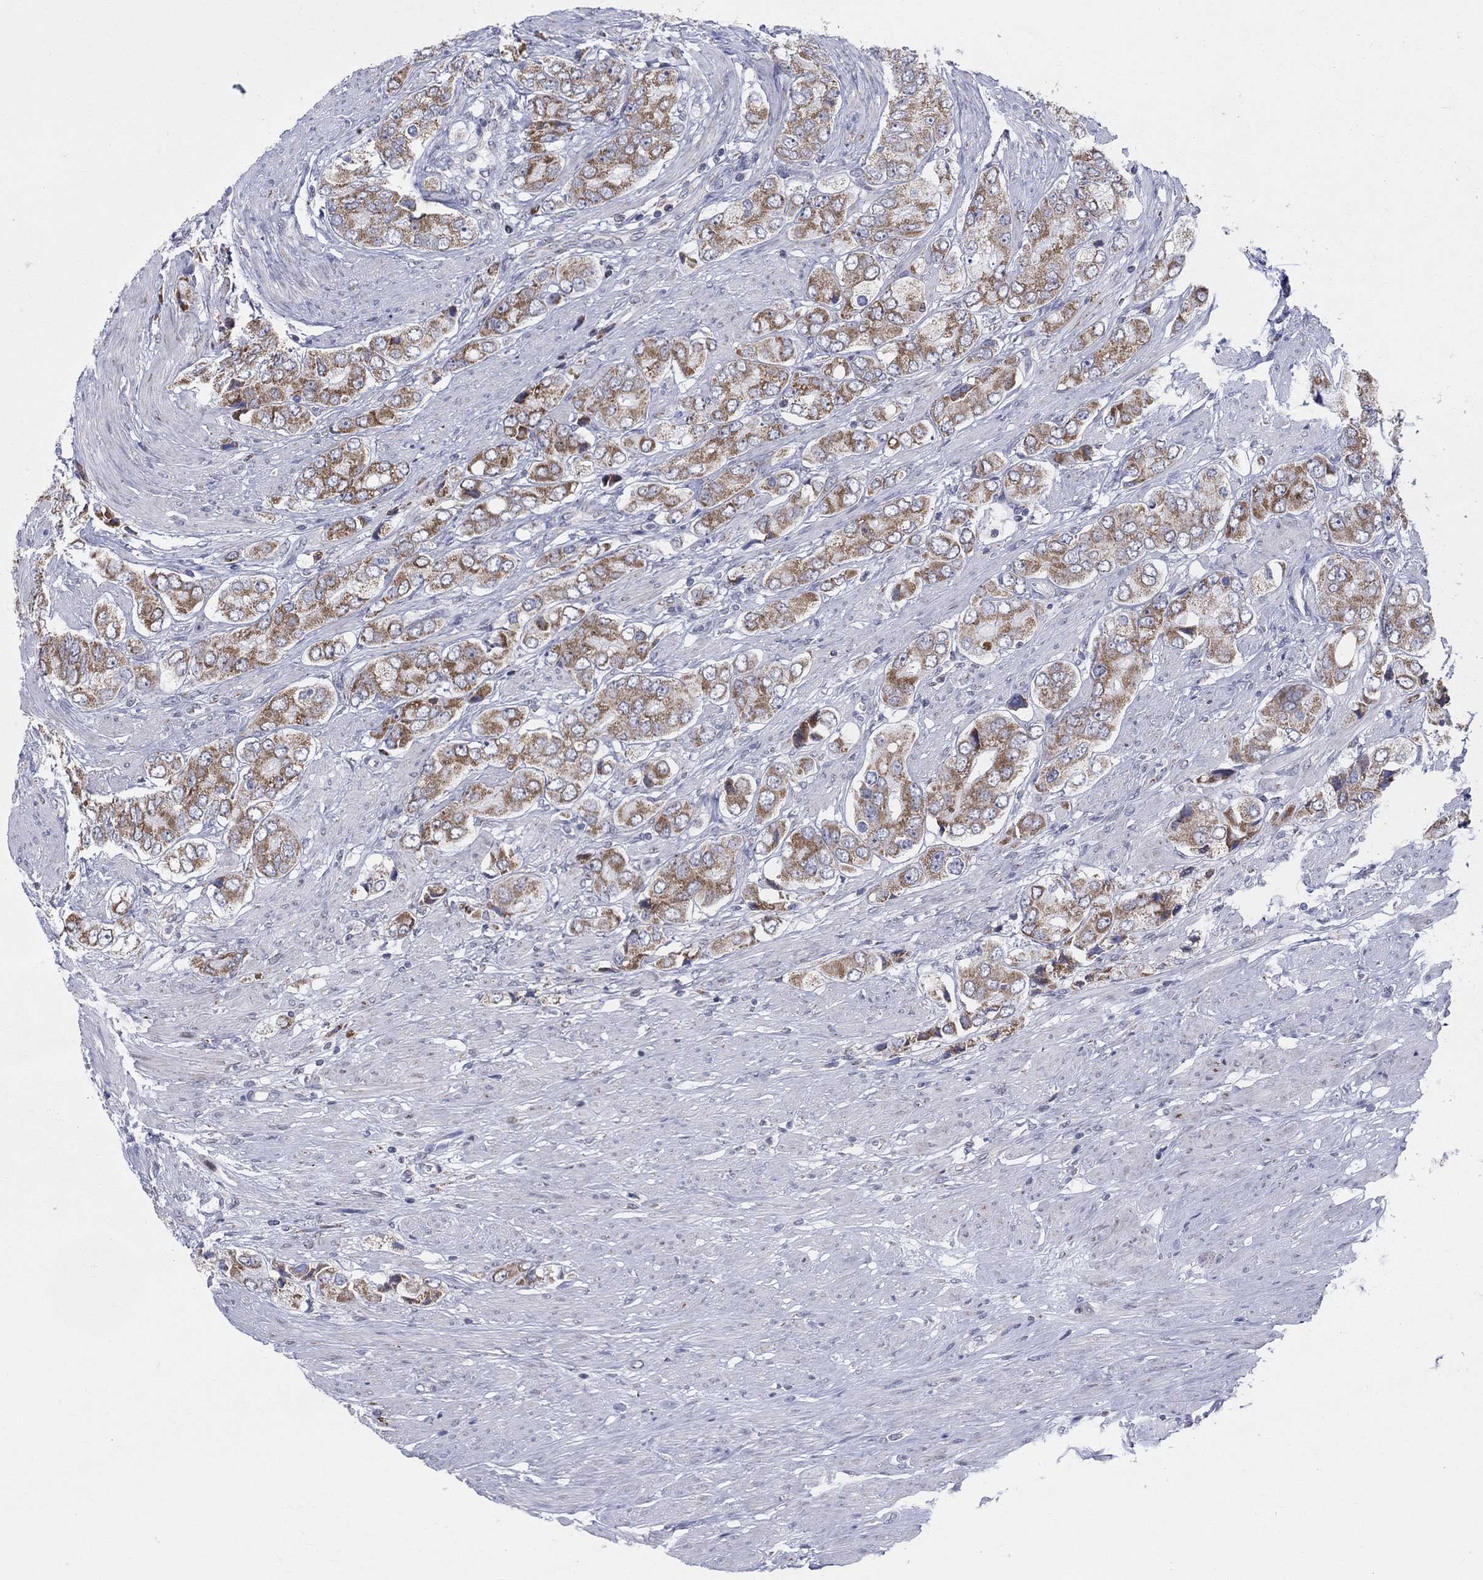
{"staining": {"intensity": "moderate", "quantity": ">75%", "location": "cytoplasmic/membranous"}, "tissue": "prostate cancer", "cell_type": "Tumor cells", "image_type": "cancer", "snomed": [{"axis": "morphology", "description": "Adenocarcinoma, Low grade"}, {"axis": "topography", "description": "Prostate"}], "caption": "High-power microscopy captured an immunohistochemistry (IHC) micrograph of low-grade adenocarcinoma (prostate), revealing moderate cytoplasmic/membranous positivity in about >75% of tumor cells. Nuclei are stained in blue.", "gene": "KISS1R", "patient": {"sex": "male", "age": 69}}